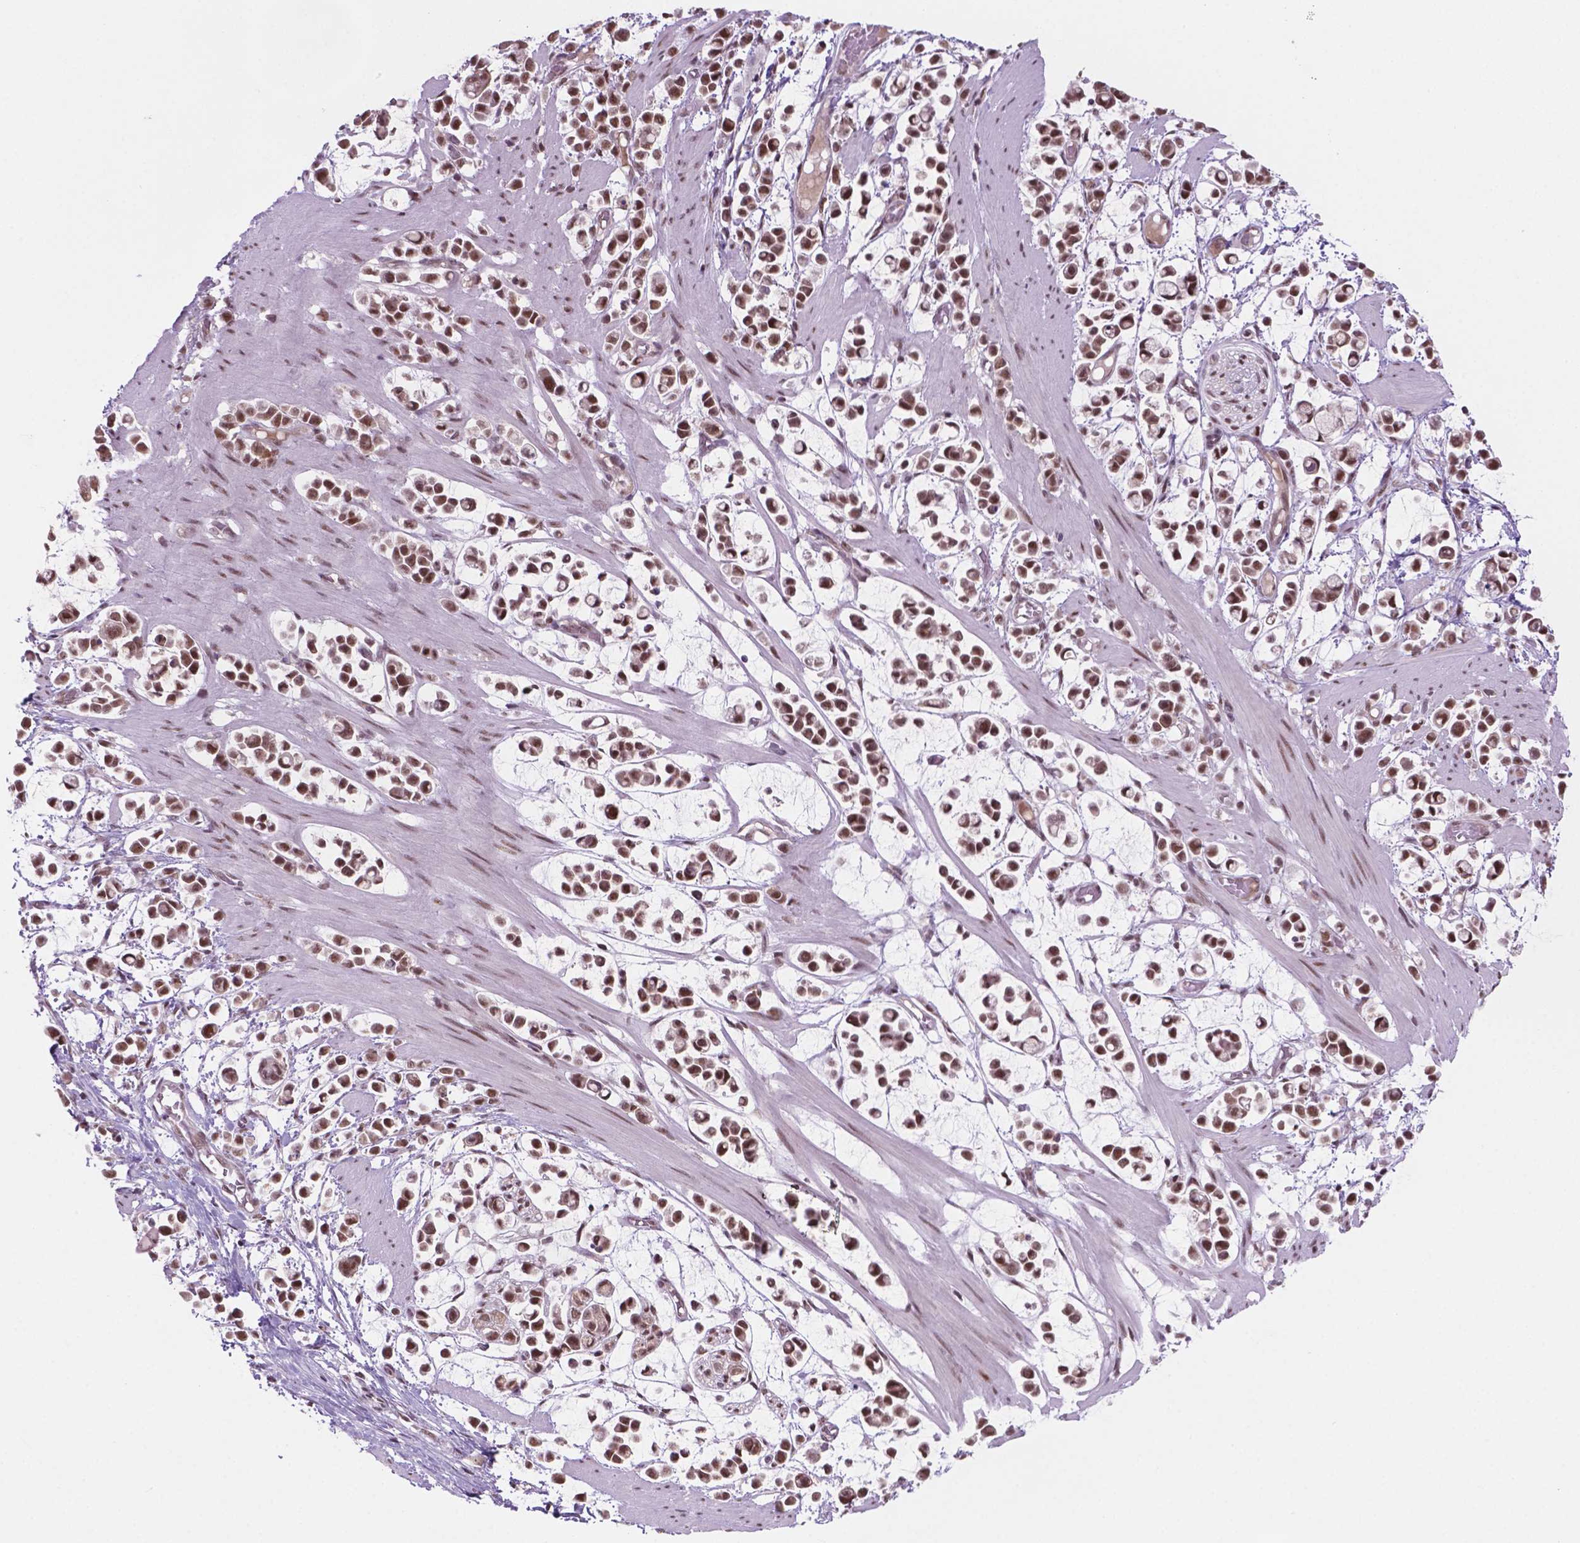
{"staining": {"intensity": "moderate", "quantity": ">75%", "location": "nuclear"}, "tissue": "stomach cancer", "cell_type": "Tumor cells", "image_type": "cancer", "snomed": [{"axis": "morphology", "description": "Adenocarcinoma, NOS"}, {"axis": "topography", "description": "Stomach"}], "caption": "The photomicrograph demonstrates staining of stomach cancer, revealing moderate nuclear protein positivity (brown color) within tumor cells. (IHC, brightfield microscopy, high magnification).", "gene": "PHAX", "patient": {"sex": "male", "age": 82}}